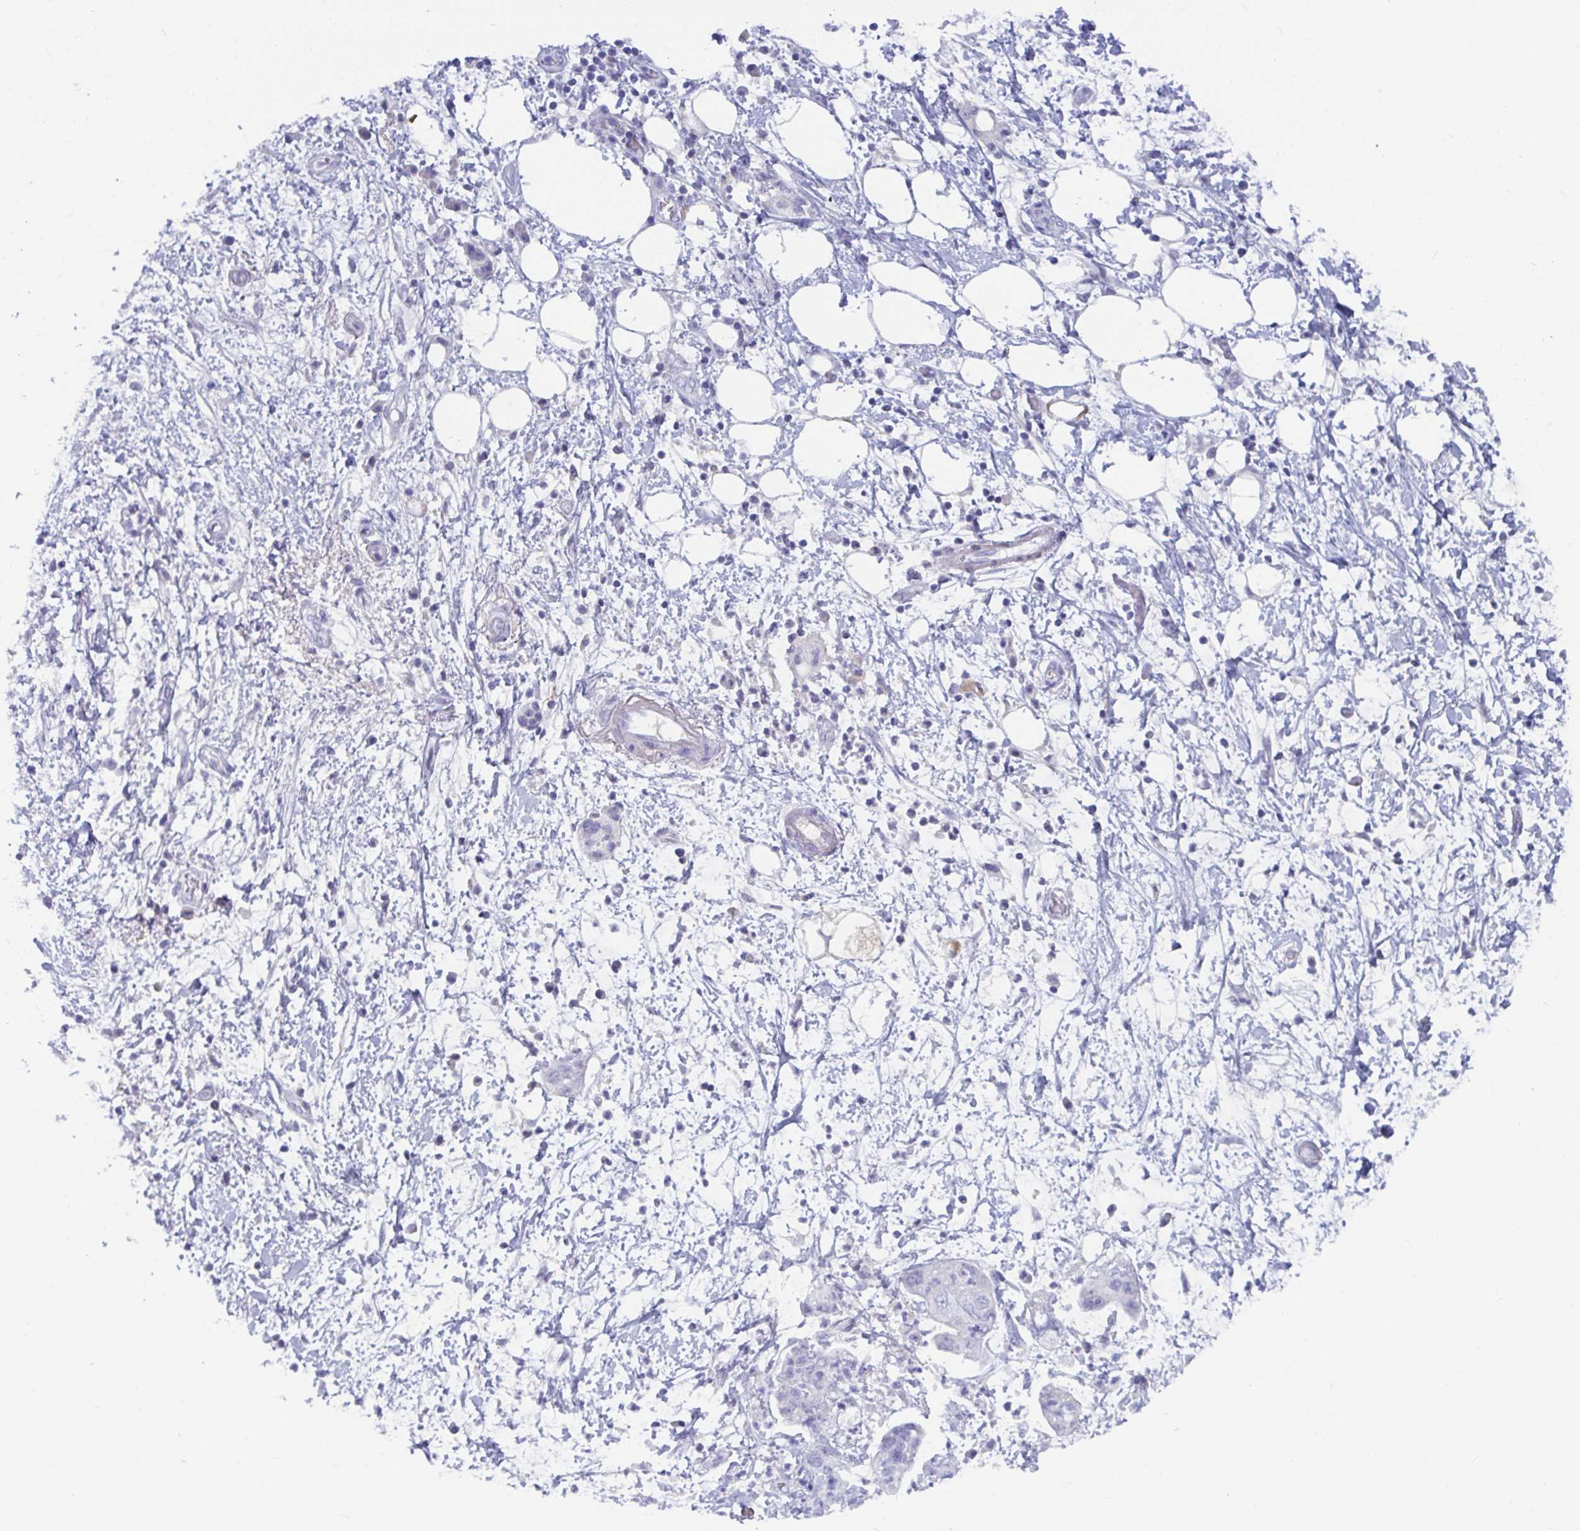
{"staining": {"intensity": "negative", "quantity": "none", "location": "none"}, "tissue": "pancreatic cancer", "cell_type": "Tumor cells", "image_type": "cancer", "snomed": [{"axis": "morphology", "description": "Adenocarcinoma, NOS"}, {"axis": "topography", "description": "Pancreas"}], "caption": "Protein analysis of pancreatic adenocarcinoma shows no significant staining in tumor cells. The staining was performed using DAB (3,3'-diaminobenzidine) to visualize the protein expression in brown, while the nuclei were stained in blue with hematoxylin (Magnification: 20x).", "gene": "NPY", "patient": {"sex": "female", "age": 73}}